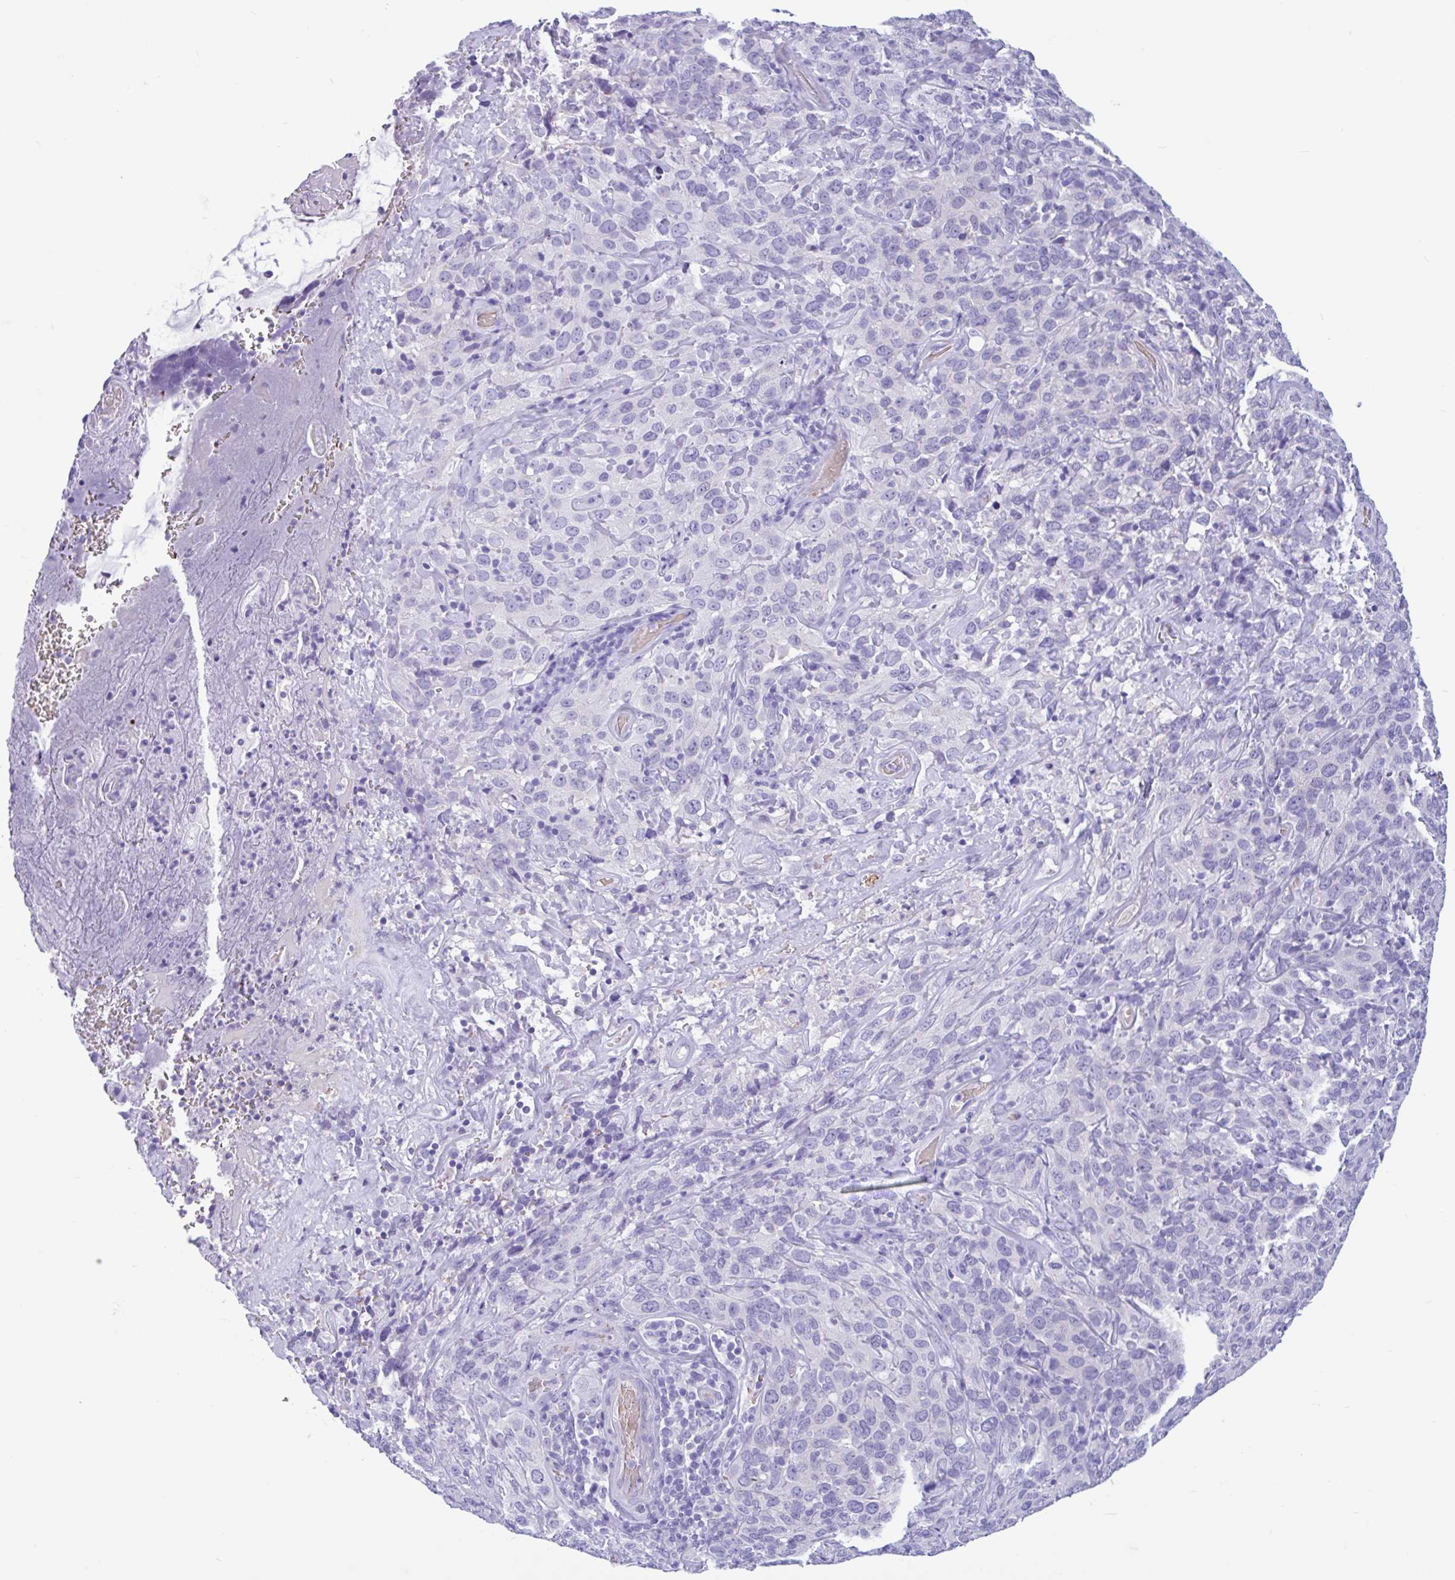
{"staining": {"intensity": "negative", "quantity": "none", "location": "none"}, "tissue": "cervical cancer", "cell_type": "Tumor cells", "image_type": "cancer", "snomed": [{"axis": "morphology", "description": "Squamous cell carcinoma, NOS"}, {"axis": "topography", "description": "Cervix"}], "caption": "A high-resolution image shows IHC staining of squamous cell carcinoma (cervical), which shows no significant expression in tumor cells.", "gene": "TMEM79", "patient": {"sex": "female", "age": 51}}